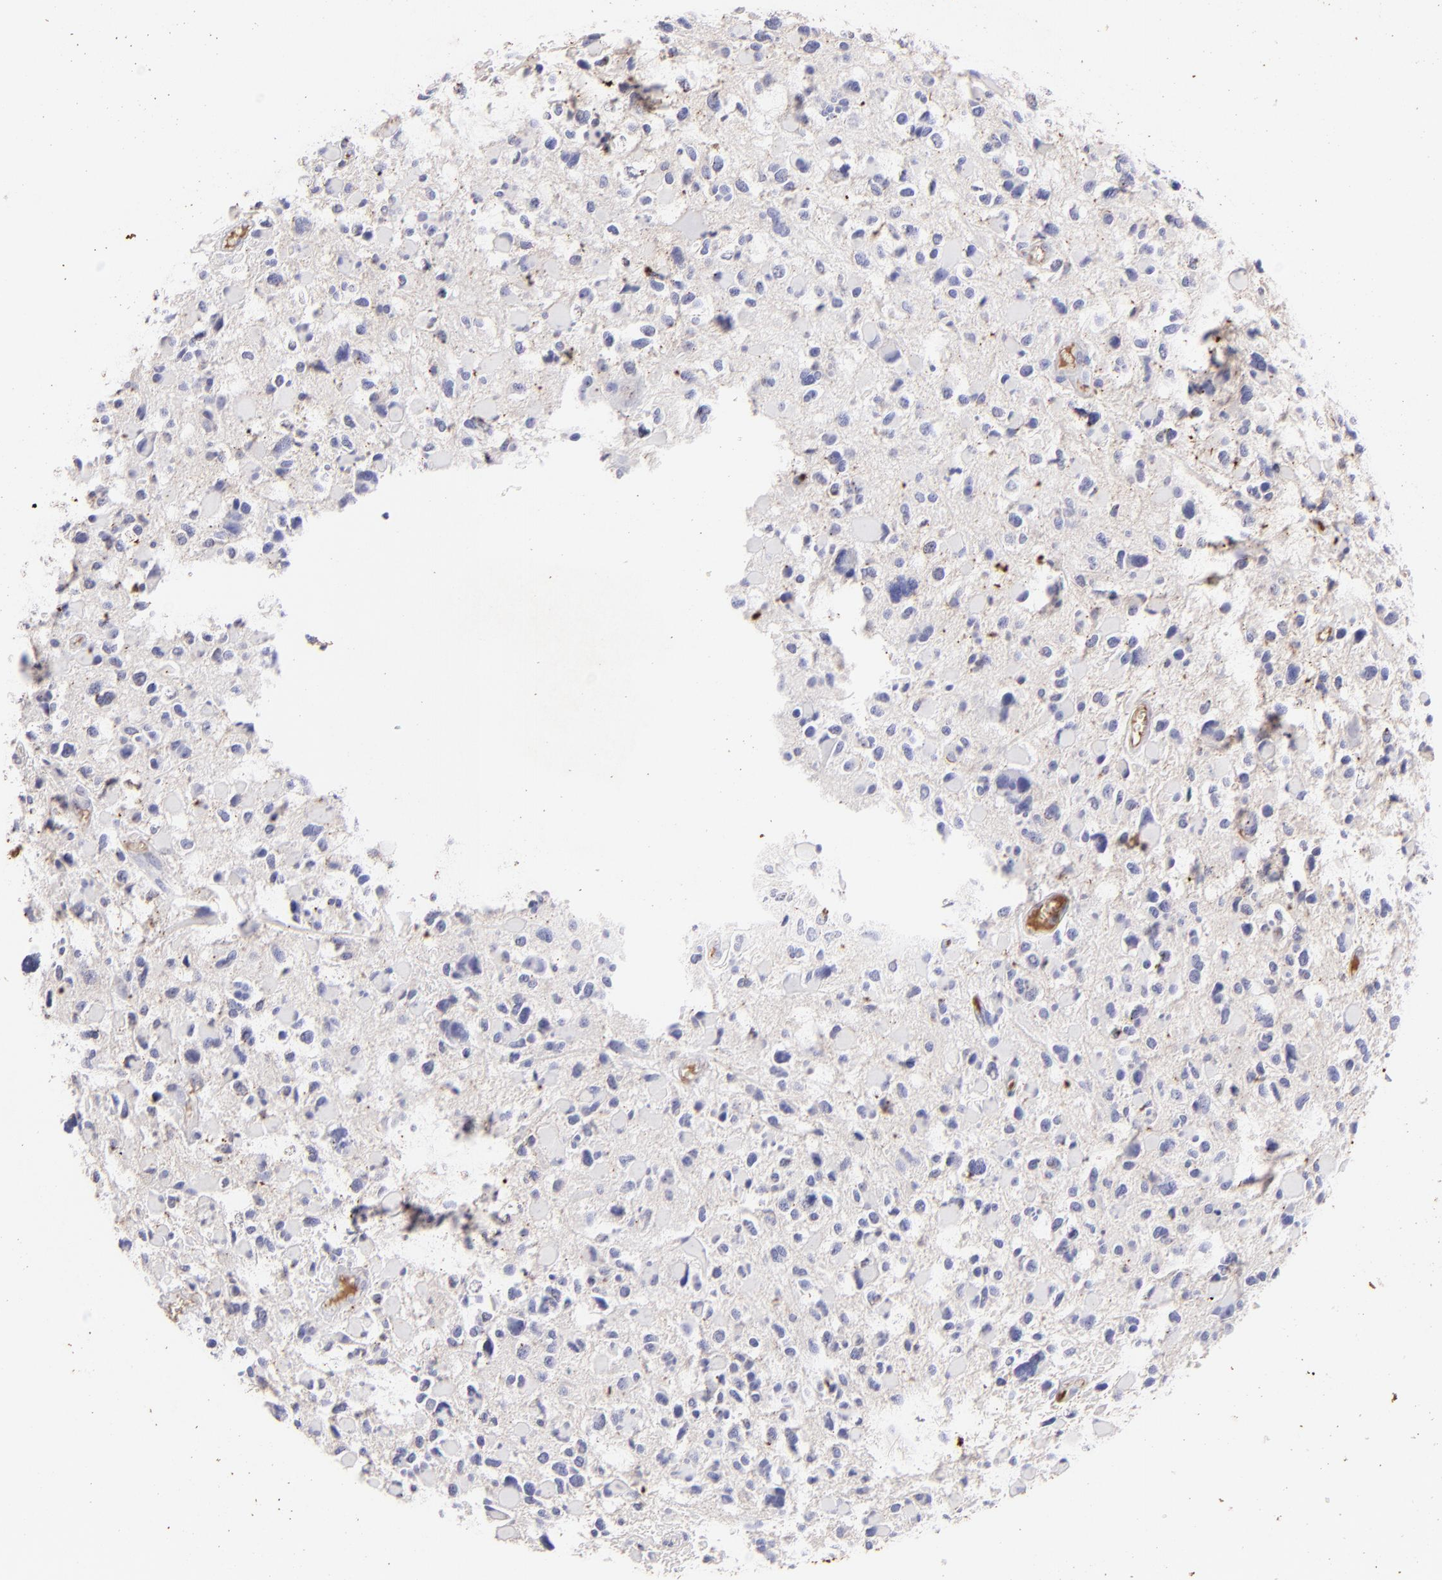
{"staining": {"intensity": "negative", "quantity": "none", "location": "none"}, "tissue": "glioma", "cell_type": "Tumor cells", "image_type": "cancer", "snomed": [{"axis": "morphology", "description": "Glioma, malignant, High grade"}, {"axis": "topography", "description": "Brain"}], "caption": "Immunohistochemistry (IHC) image of human malignant glioma (high-grade) stained for a protein (brown), which demonstrates no positivity in tumor cells.", "gene": "FGB", "patient": {"sex": "female", "age": 37}}